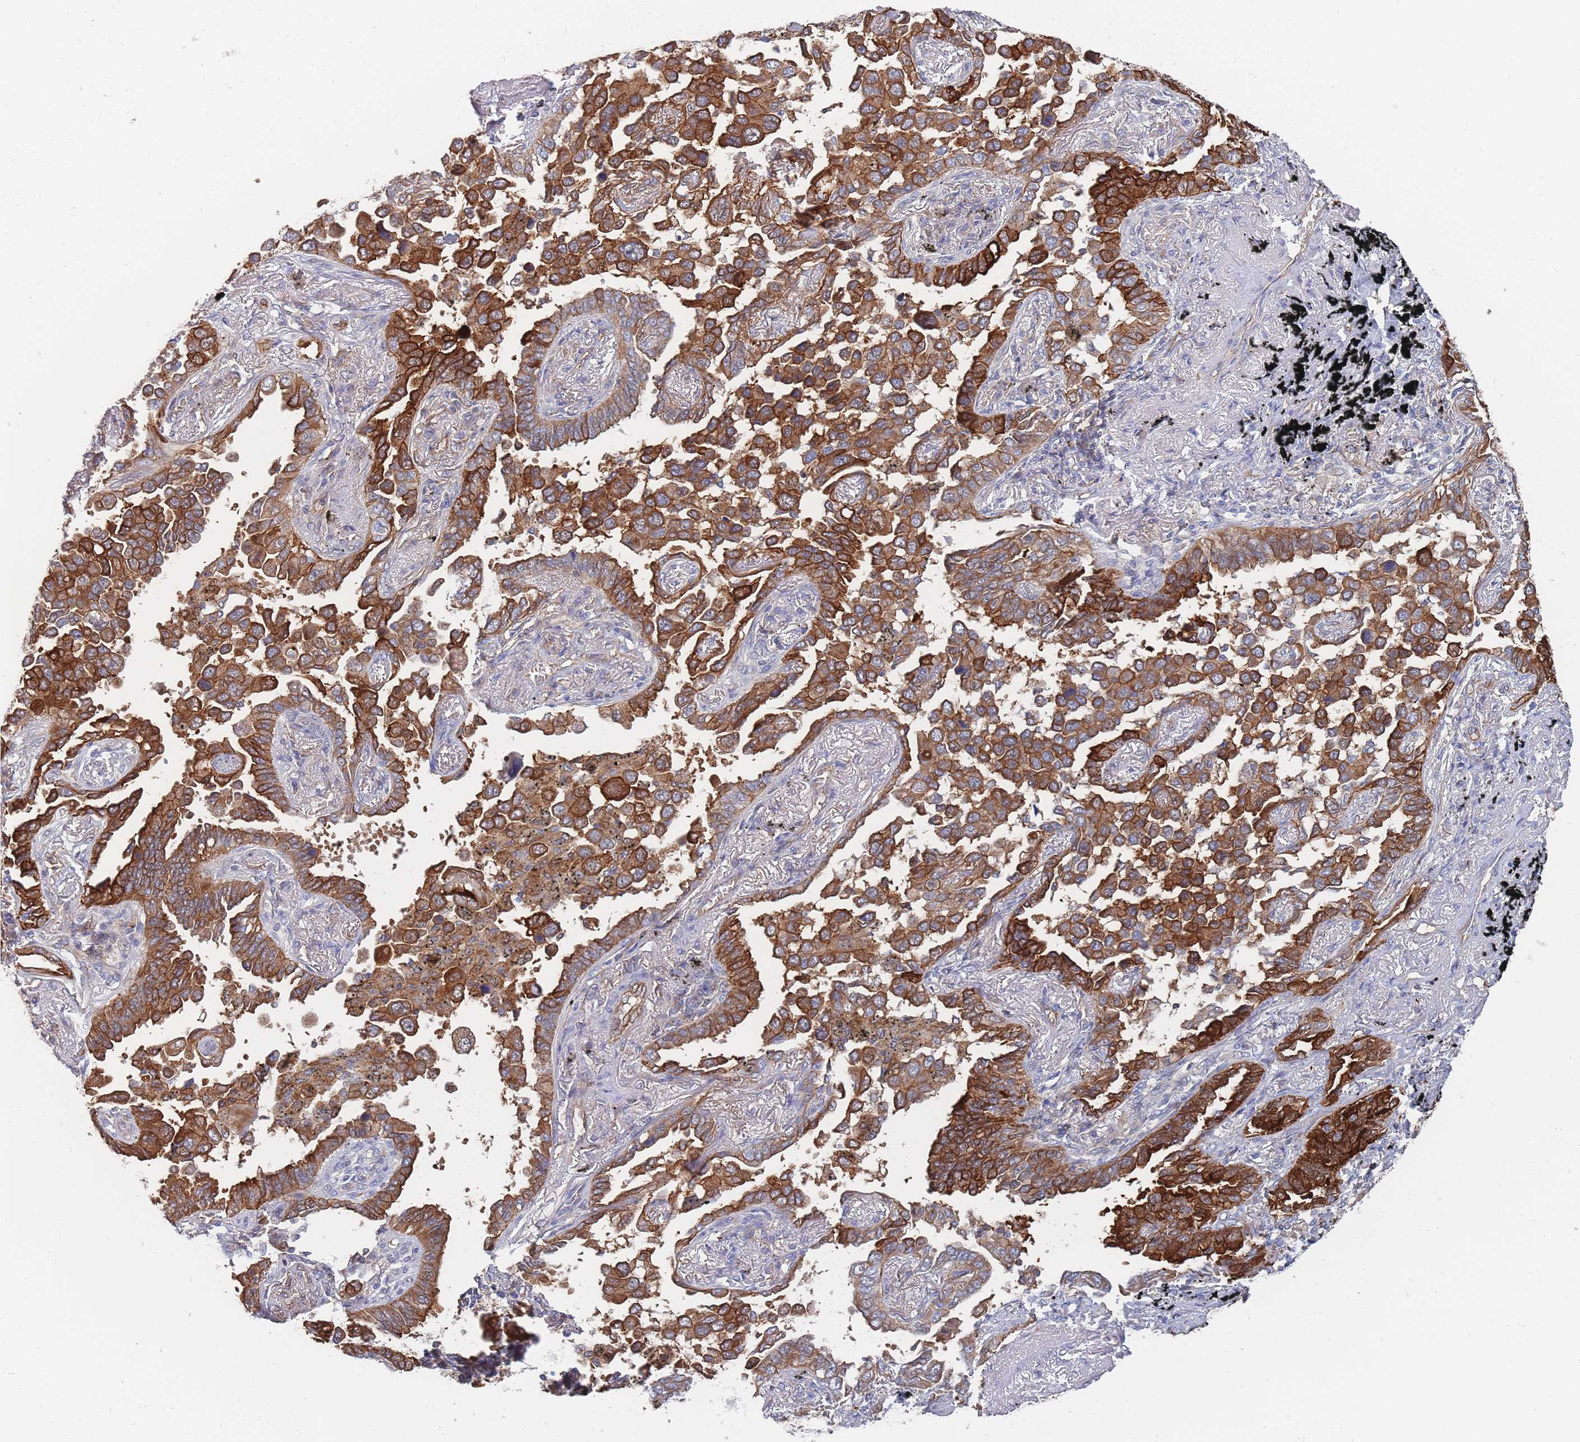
{"staining": {"intensity": "strong", "quantity": ">75%", "location": "cytoplasmic/membranous"}, "tissue": "lung cancer", "cell_type": "Tumor cells", "image_type": "cancer", "snomed": [{"axis": "morphology", "description": "Adenocarcinoma, NOS"}, {"axis": "topography", "description": "Lung"}], "caption": "DAB (3,3'-diaminobenzidine) immunohistochemical staining of human adenocarcinoma (lung) exhibits strong cytoplasmic/membranous protein staining in approximately >75% of tumor cells.", "gene": "G6PC1", "patient": {"sex": "male", "age": 67}}